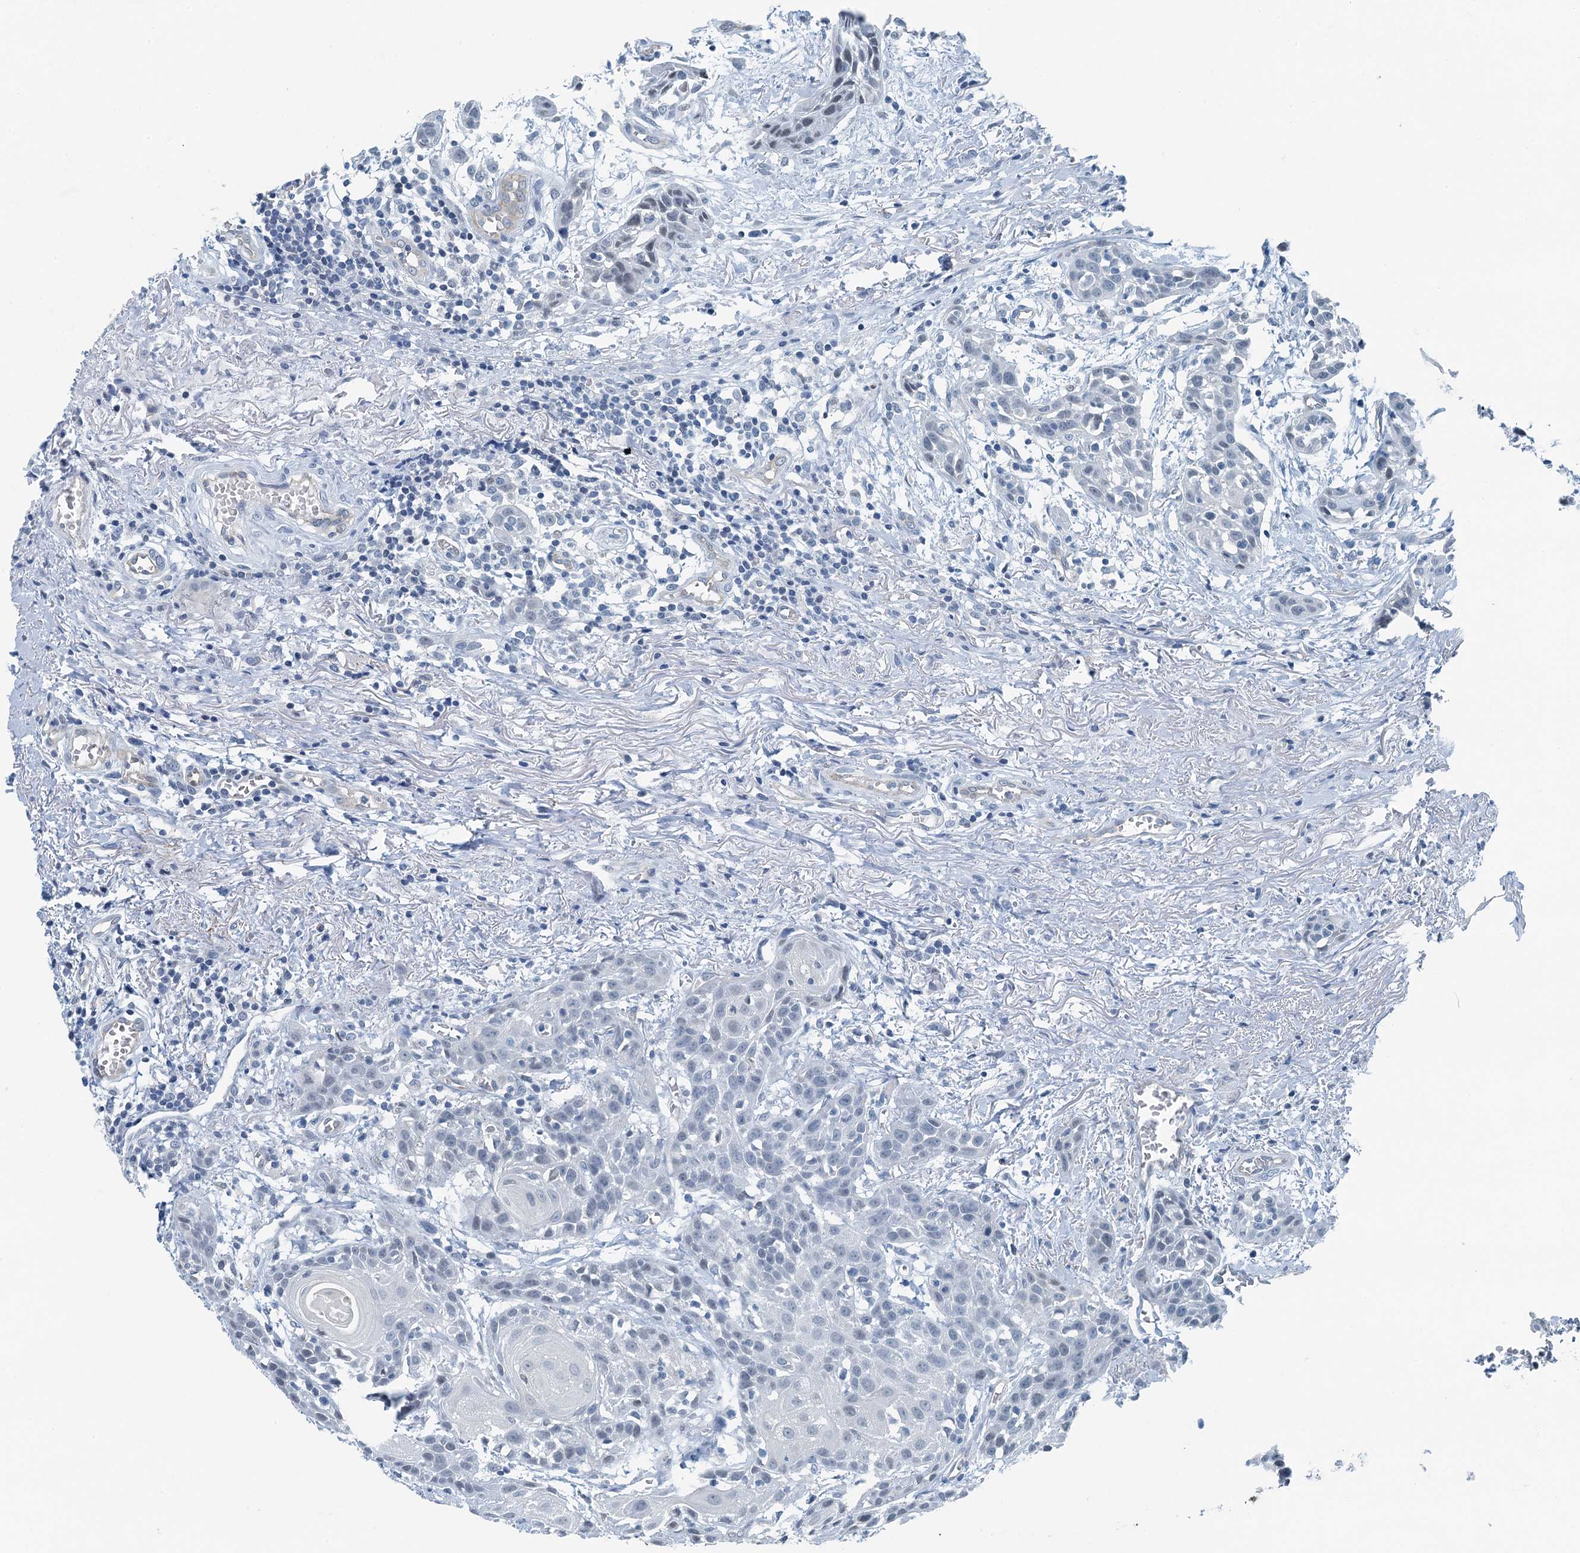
{"staining": {"intensity": "negative", "quantity": "none", "location": "none"}, "tissue": "head and neck cancer", "cell_type": "Tumor cells", "image_type": "cancer", "snomed": [{"axis": "morphology", "description": "Squamous cell carcinoma, NOS"}, {"axis": "topography", "description": "Oral tissue"}, {"axis": "topography", "description": "Head-Neck"}], "caption": "Squamous cell carcinoma (head and neck) stained for a protein using immunohistochemistry (IHC) displays no positivity tumor cells.", "gene": "GFOD2", "patient": {"sex": "female", "age": 50}}